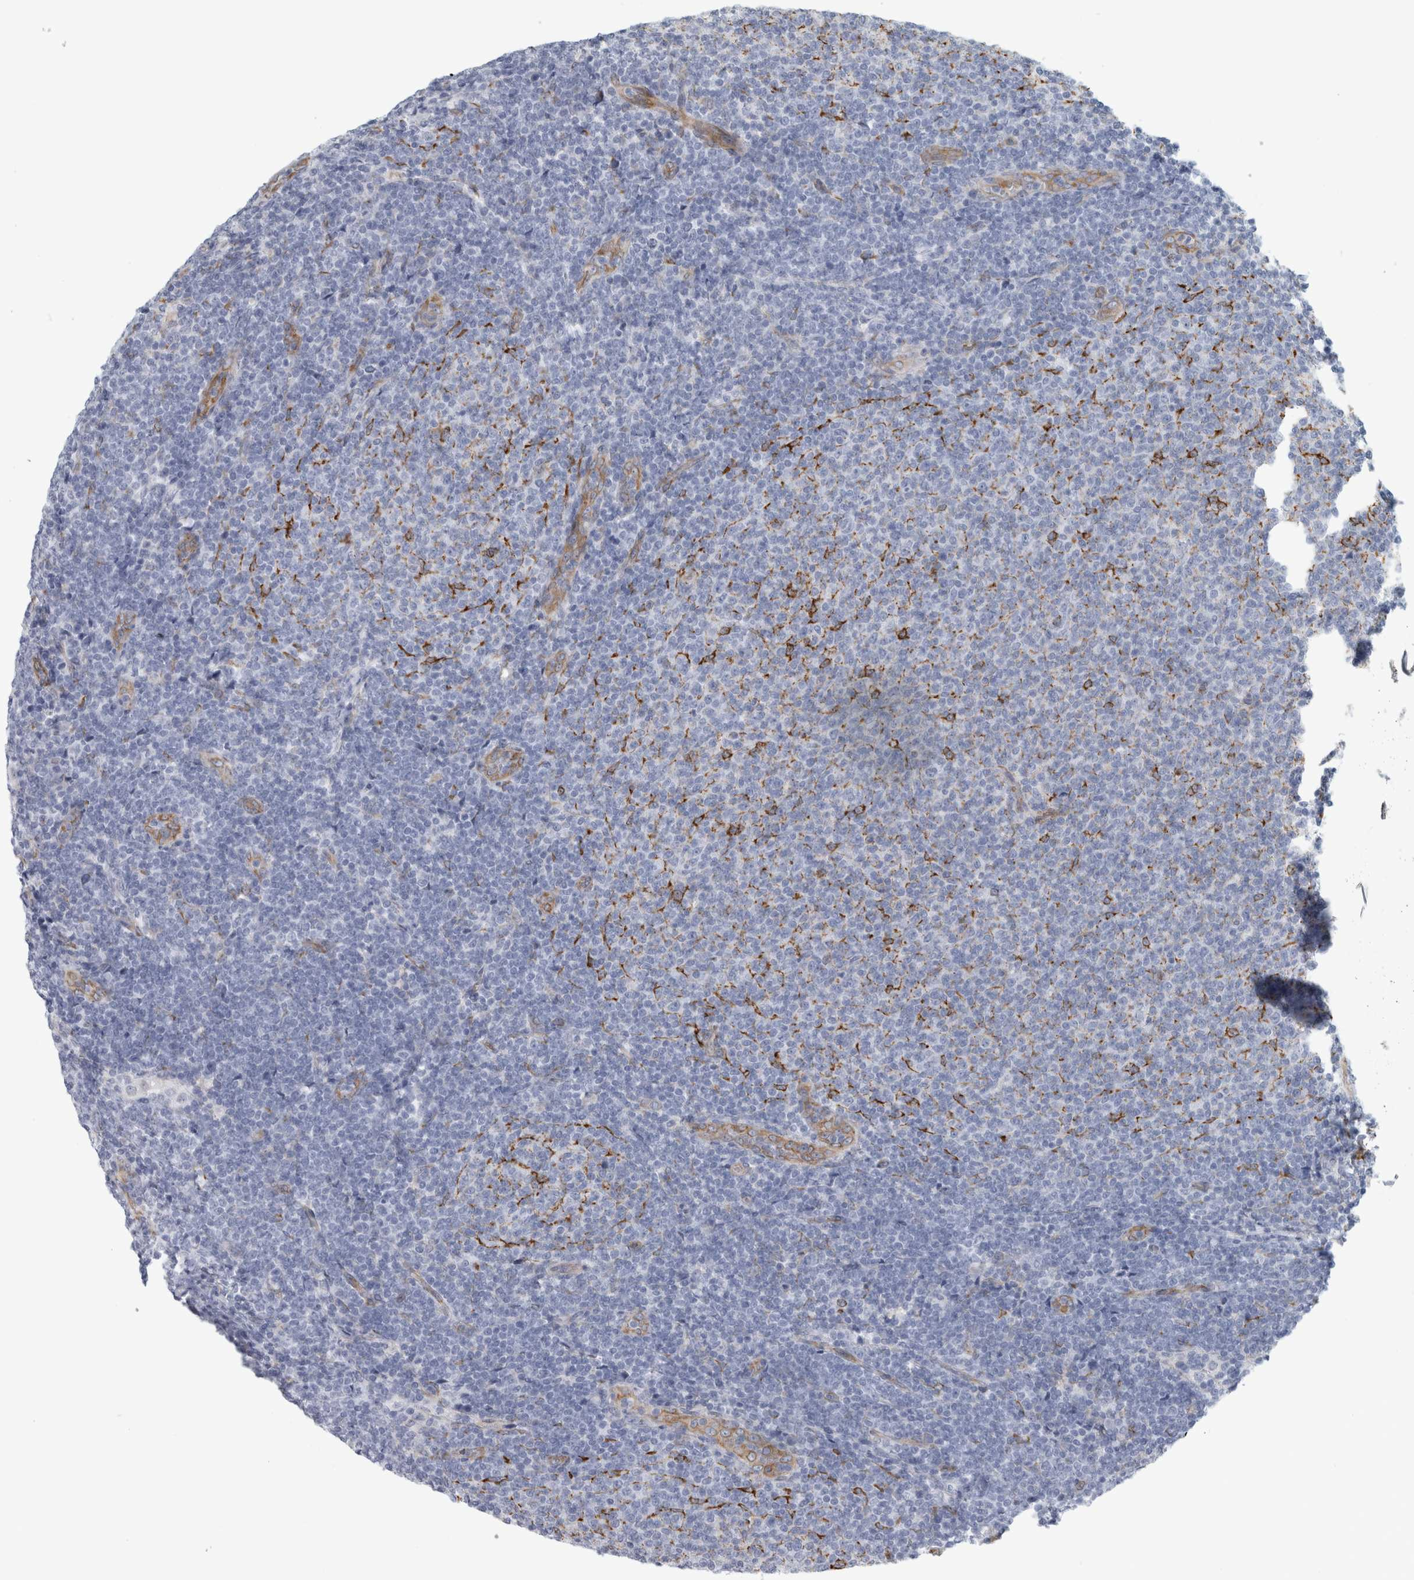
{"staining": {"intensity": "negative", "quantity": "none", "location": "none"}, "tissue": "lymphoma", "cell_type": "Tumor cells", "image_type": "cancer", "snomed": [{"axis": "morphology", "description": "Malignant lymphoma, non-Hodgkin's type, Low grade"}, {"axis": "topography", "description": "Lymph node"}], "caption": "Immunohistochemistry of human malignant lymphoma, non-Hodgkin's type (low-grade) reveals no positivity in tumor cells.", "gene": "B3GNT3", "patient": {"sex": "male", "age": 66}}